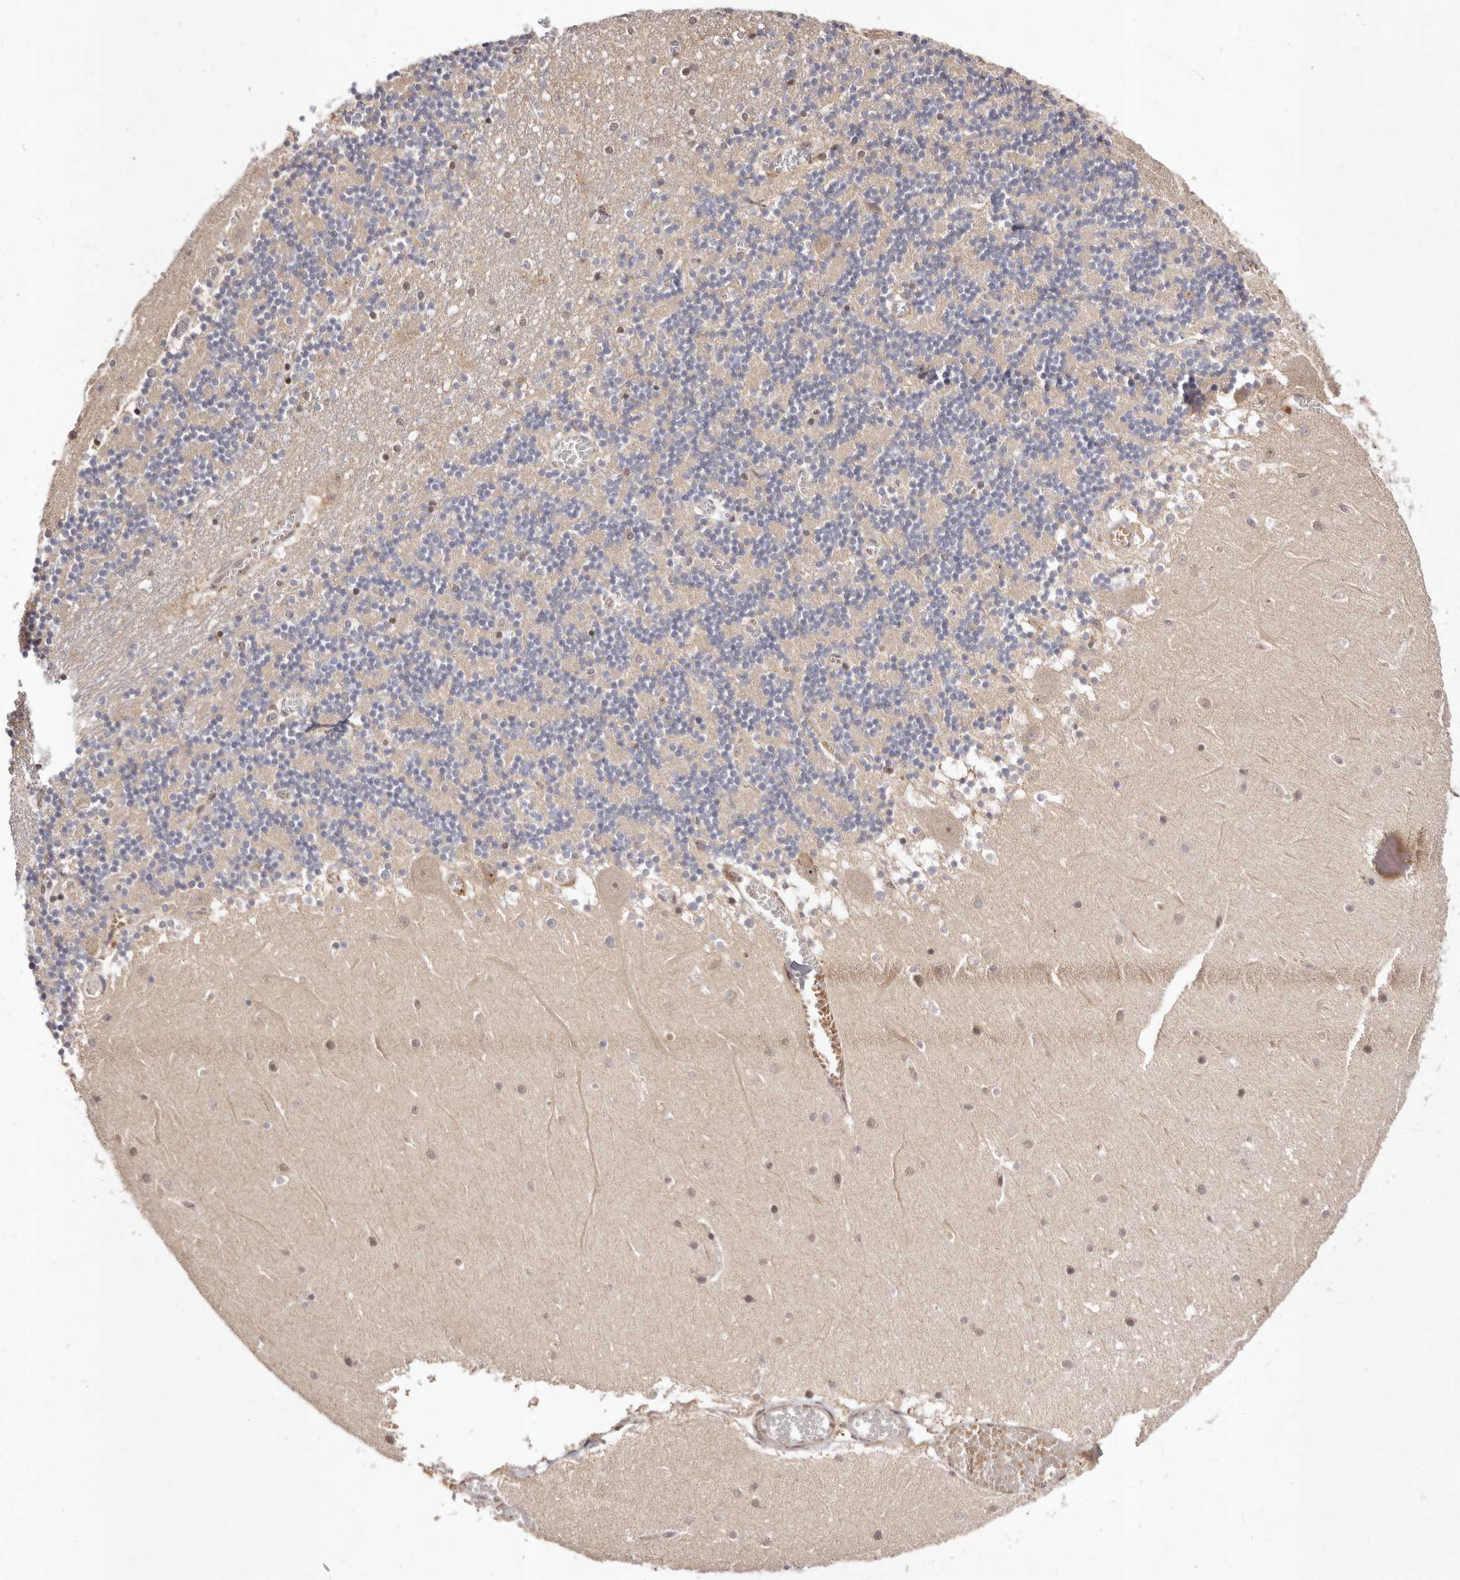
{"staining": {"intensity": "weak", "quantity": "<25%", "location": "nuclear"}, "tissue": "cerebellum", "cell_type": "Cells in granular layer", "image_type": "normal", "snomed": [{"axis": "morphology", "description": "Normal tissue, NOS"}, {"axis": "topography", "description": "Cerebellum"}], "caption": "Cells in granular layer show no significant protein expression in unremarkable cerebellum.", "gene": "APOL6", "patient": {"sex": "female", "age": 28}}